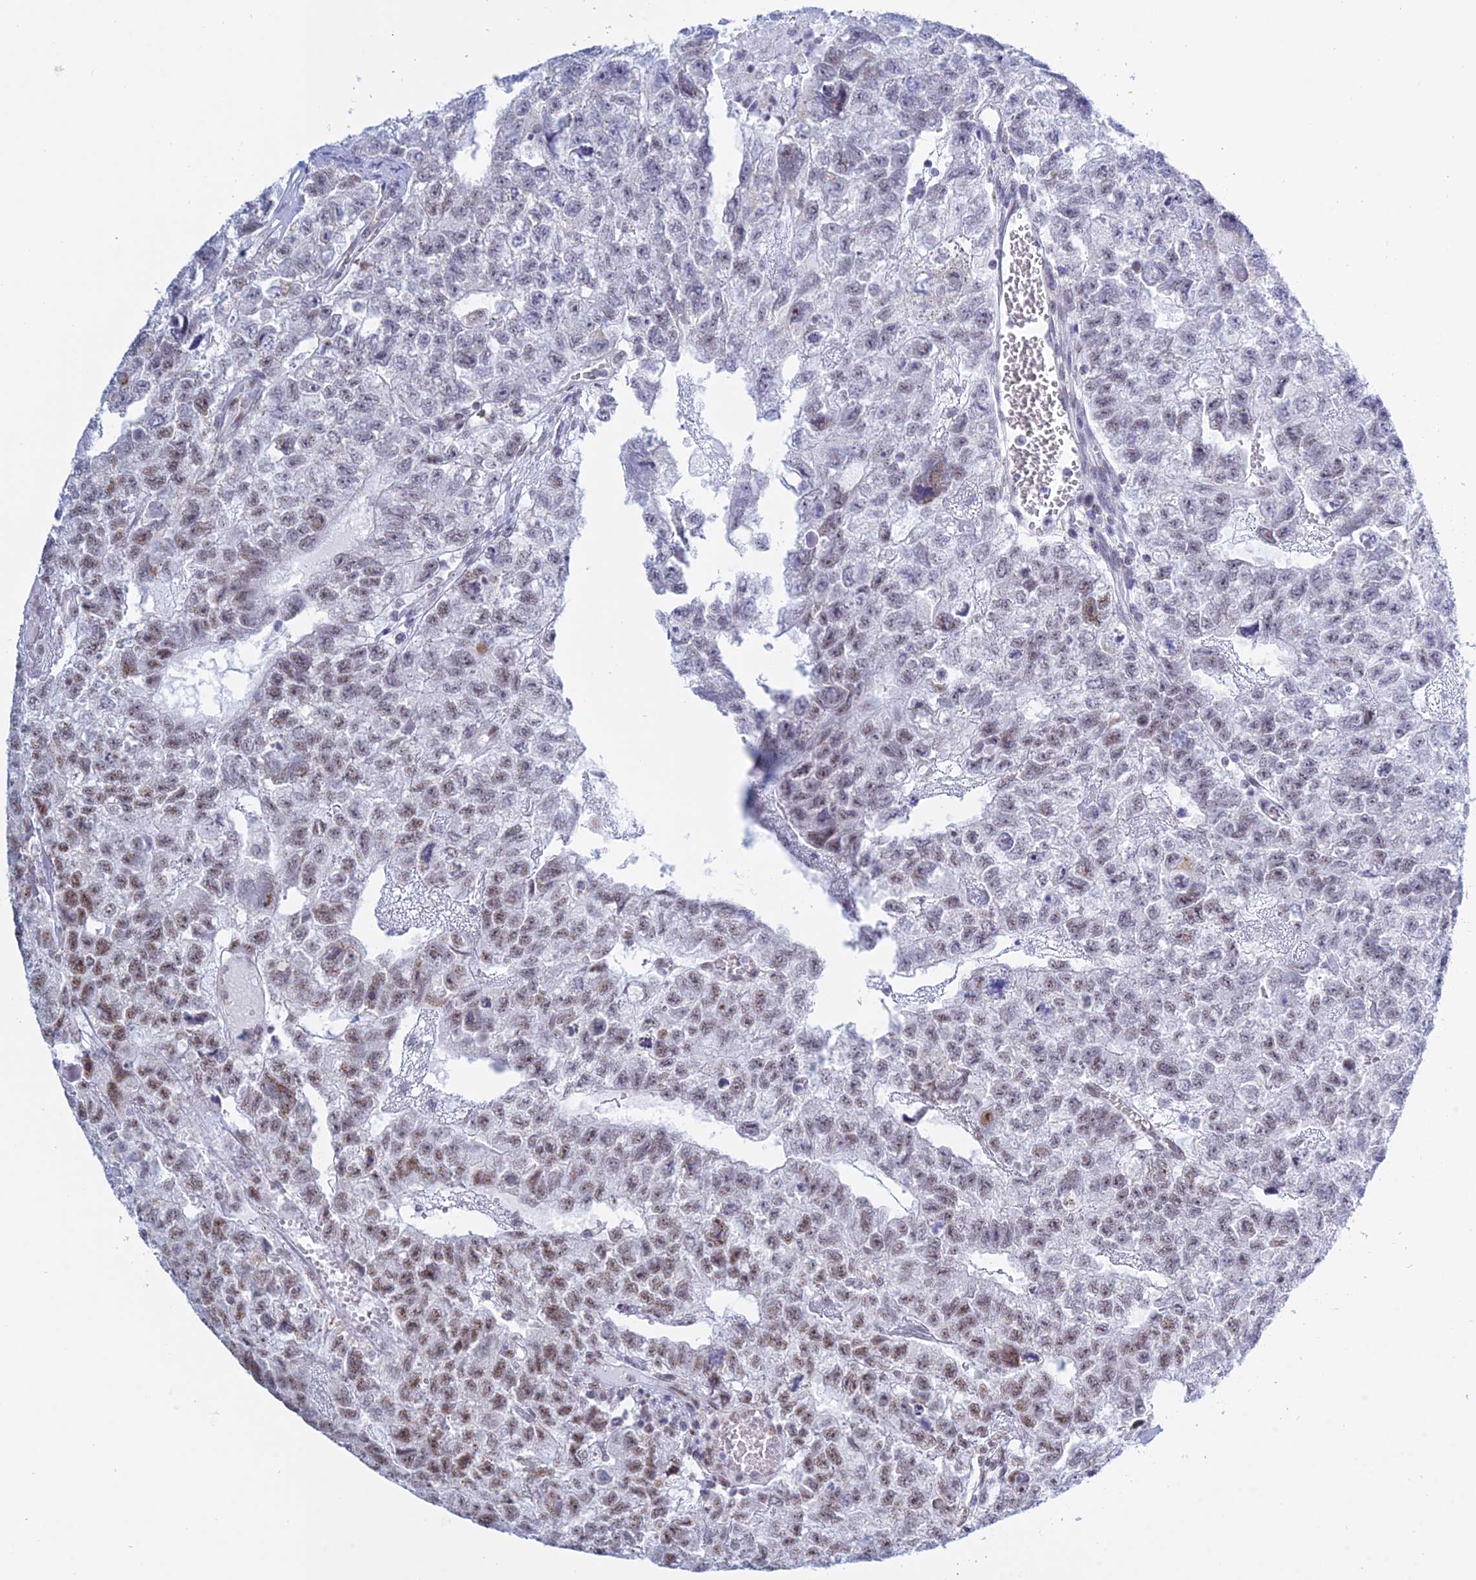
{"staining": {"intensity": "moderate", "quantity": "25%-75%", "location": "nuclear"}, "tissue": "testis cancer", "cell_type": "Tumor cells", "image_type": "cancer", "snomed": [{"axis": "morphology", "description": "Carcinoma, Embryonal, NOS"}, {"axis": "topography", "description": "Testis"}], "caption": "A medium amount of moderate nuclear staining is appreciated in about 25%-75% of tumor cells in testis cancer (embryonal carcinoma) tissue.", "gene": "KLF14", "patient": {"sex": "male", "age": 26}}